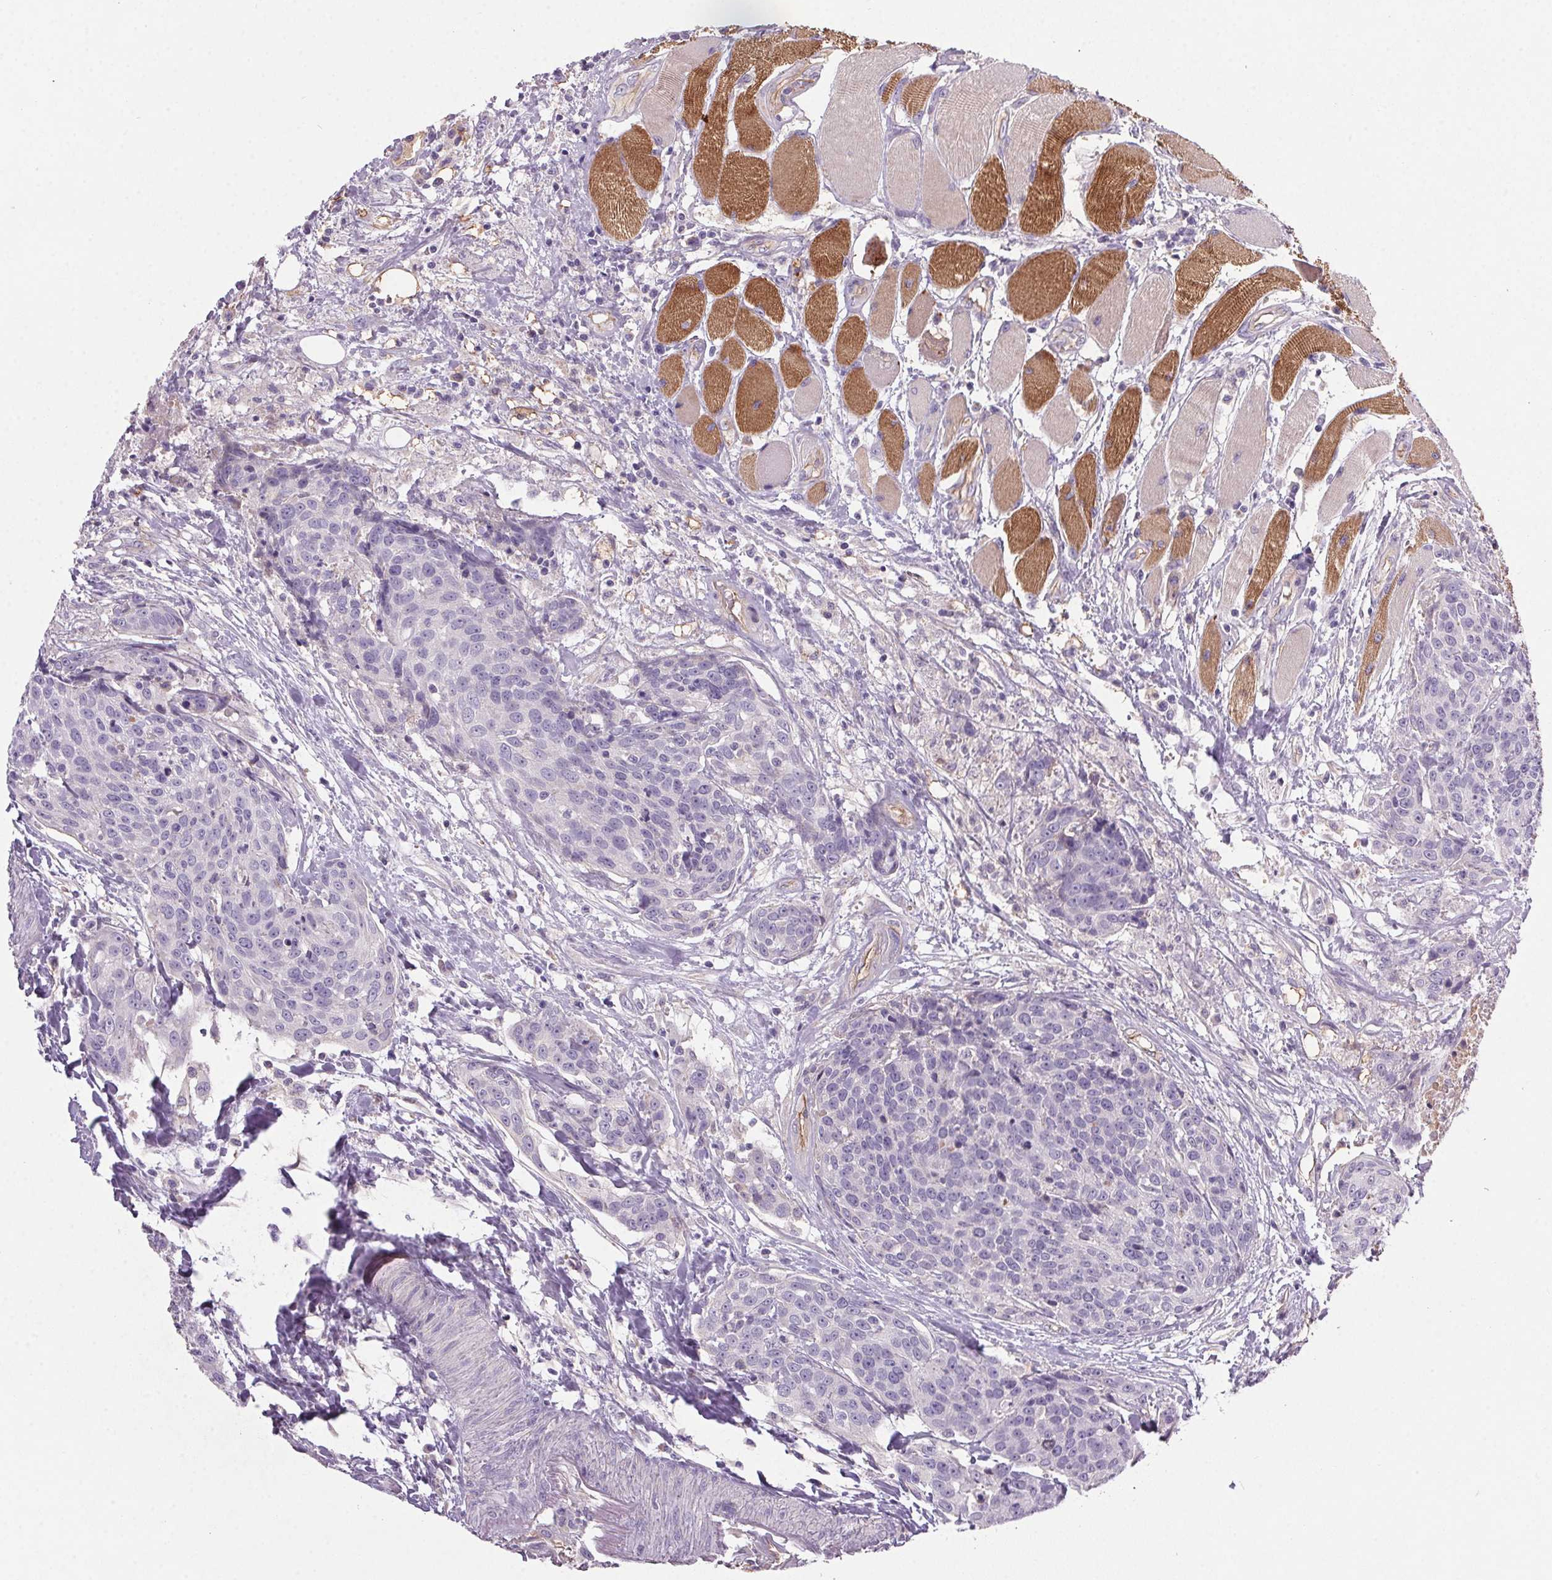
{"staining": {"intensity": "negative", "quantity": "none", "location": "none"}, "tissue": "head and neck cancer", "cell_type": "Tumor cells", "image_type": "cancer", "snomed": [{"axis": "morphology", "description": "Squamous cell carcinoma, NOS"}, {"axis": "topography", "description": "Oral tissue"}, {"axis": "topography", "description": "Head-Neck"}], "caption": "The photomicrograph shows no staining of tumor cells in head and neck cancer.", "gene": "APOC4", "patient": {"sex": "male", "age": 64}}